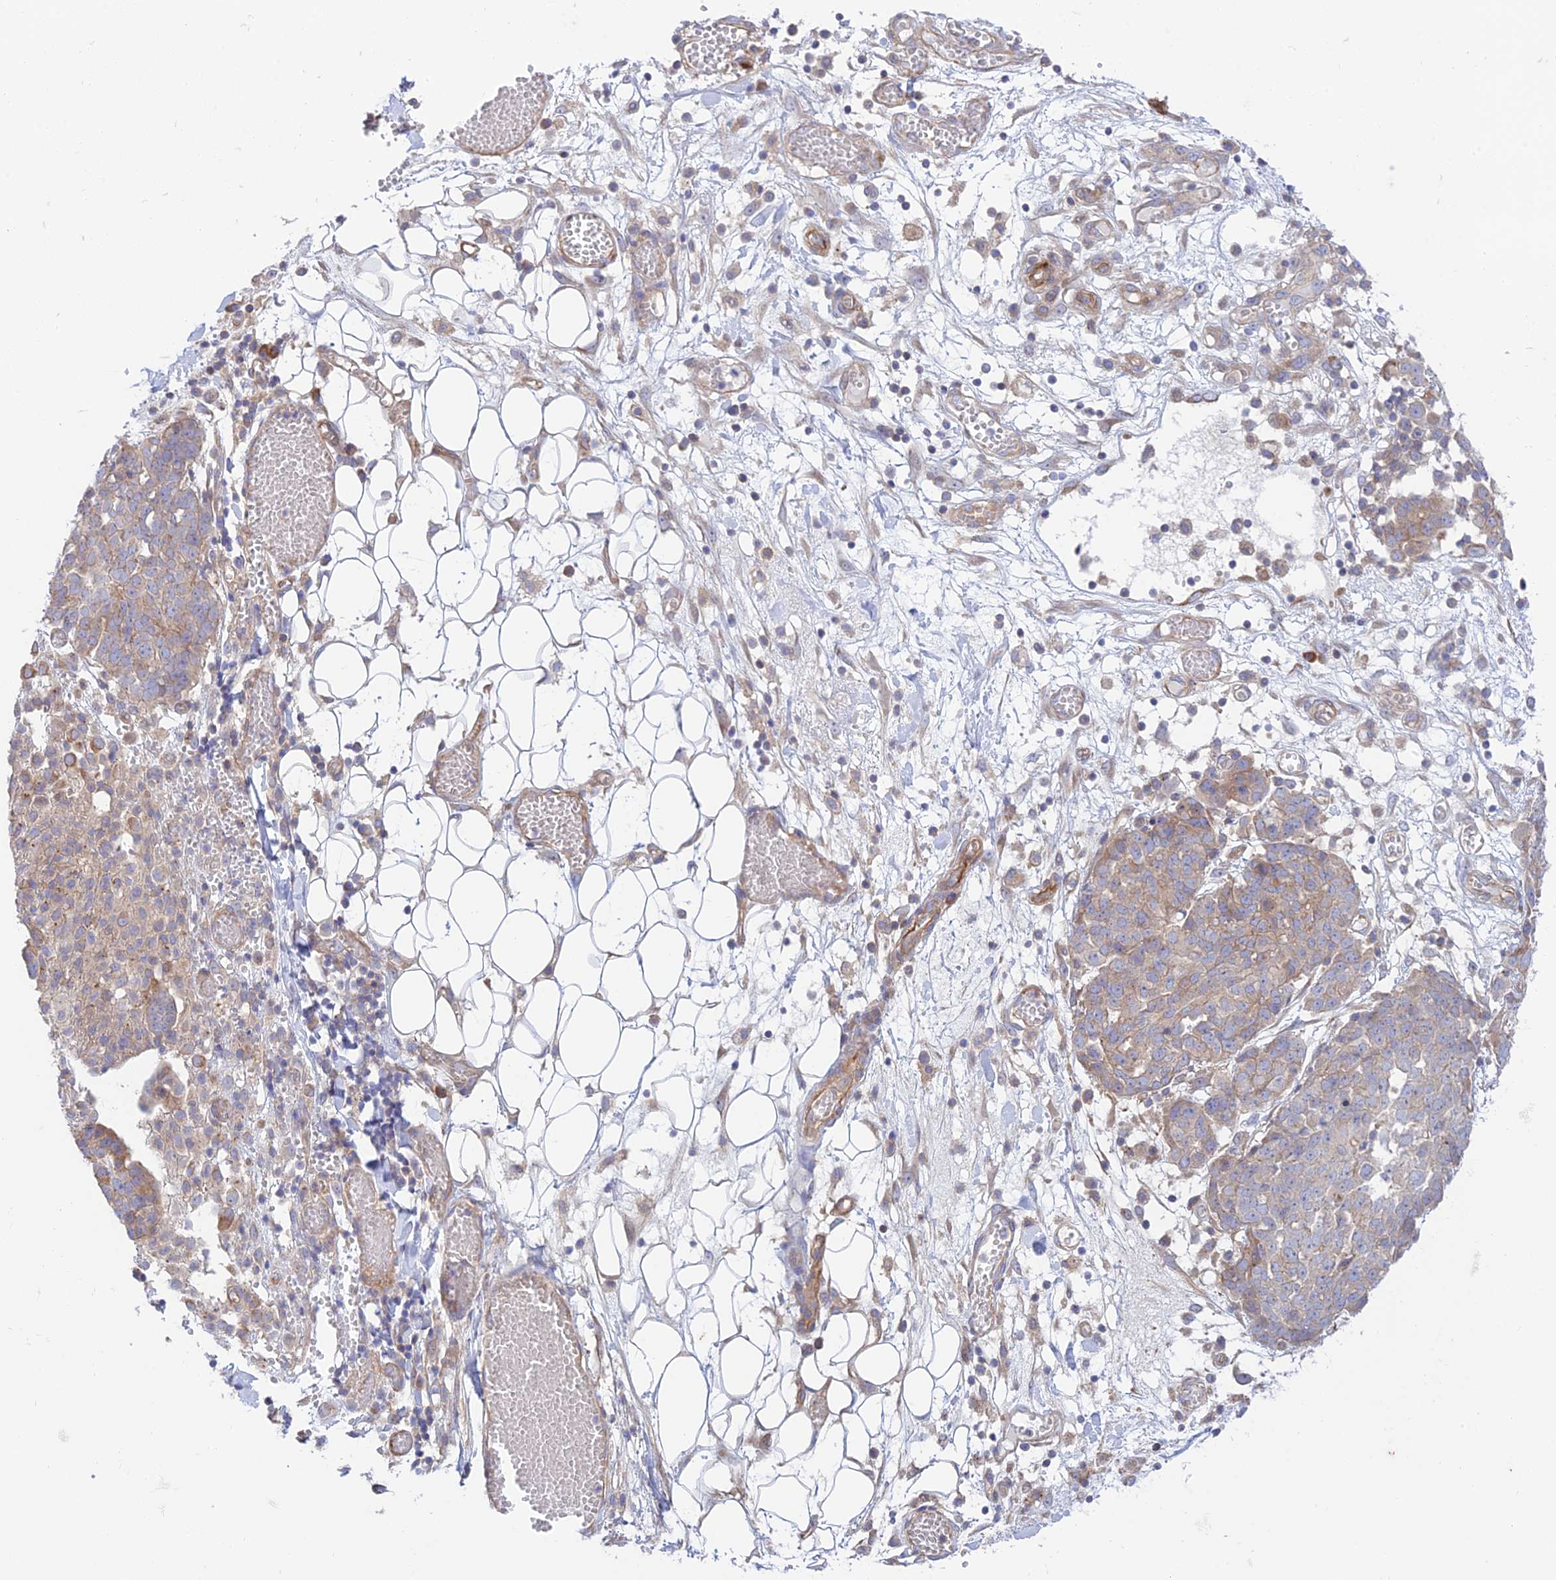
{"staining": {"intensity": "weak", "quantity": "<25%", "location": "cytoplasmic/membranous"}, "tissue": "ovarian cancer", "cell_type": "Tumor cells", "image_type": "cancer", "snomed": [{"axis": "morphology", "description": "Cystadenocarcinoma, serous, NOS"}, {"axis": "topography", "description": "Soft tissue"}, {"axis": "topography", "description": "Ovary"}], "caption": "This photomicrograph is of ovarian cancer stained with IHC to label a protein in brown with the nuclei are counter-stained blue. There is no staining in tumor cells. (Stains: DAB immunohistochemistry with hematoxylin counter stain, Microscopy: brightfield microscopy at high magnification).", "gene": "KCNAB1", "patient": {"sex": "female", "age": 57}}